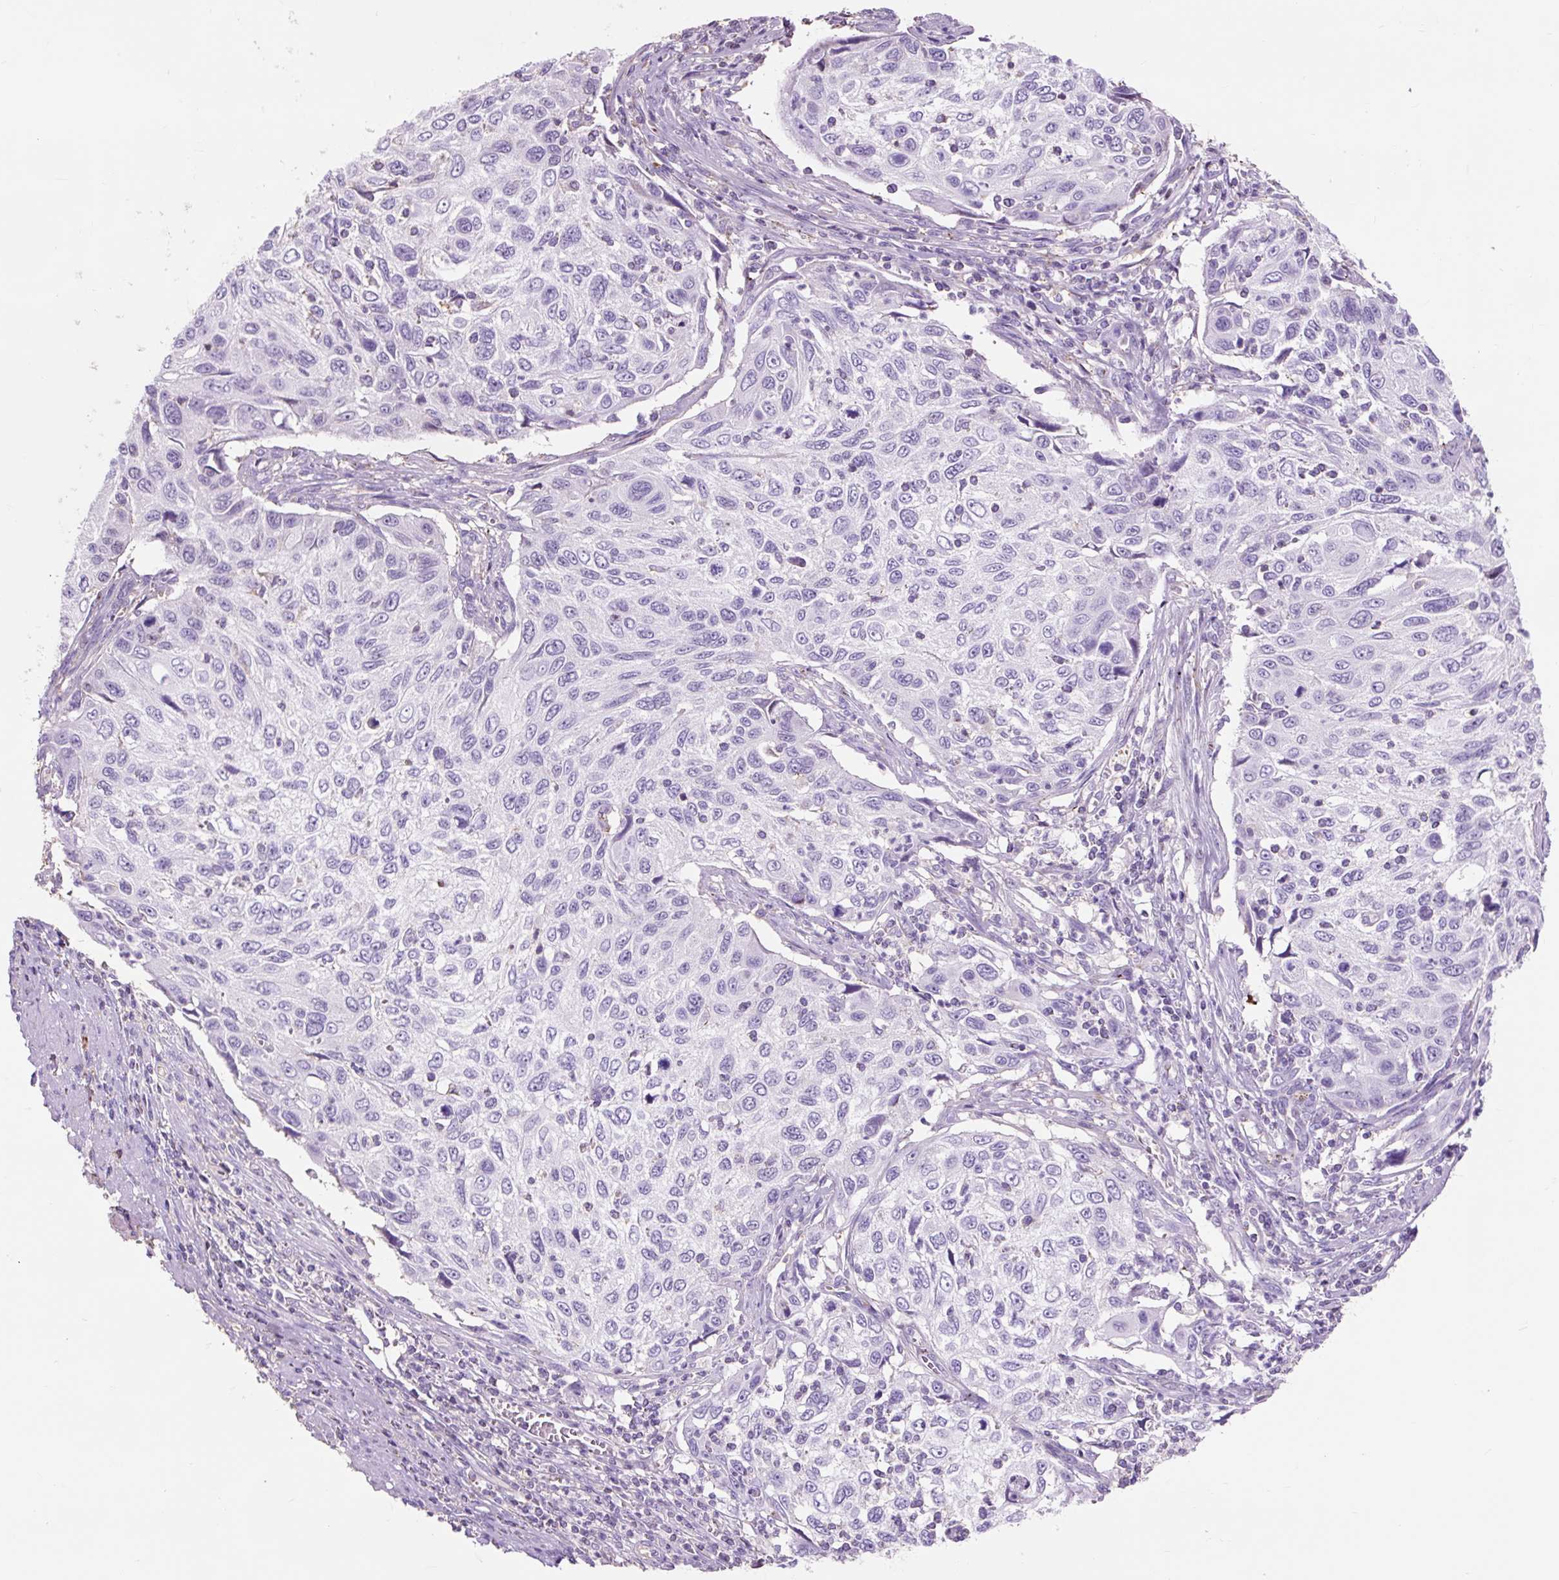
{"staining": {"intensity": "negative", "quantity": "none", "location": "none"}, "tissue": "cervical cancer", "cell_type": "Tumor cells", "image_type": "cancer", "snomed": [{"axis": "morphology", "description": "Squamous cell carcinoma, NOS"}, {"axis": "topography", "description": "Cervix"}], "caption": "Tumor cells show no significant staining in squamous cell carcinoma (cervical). (DAB immunohistochemistry visualized using brightfield microscopy, high magnification).", "gene": "OR10A7", "patient": {"sex": "female", "age": 70}}